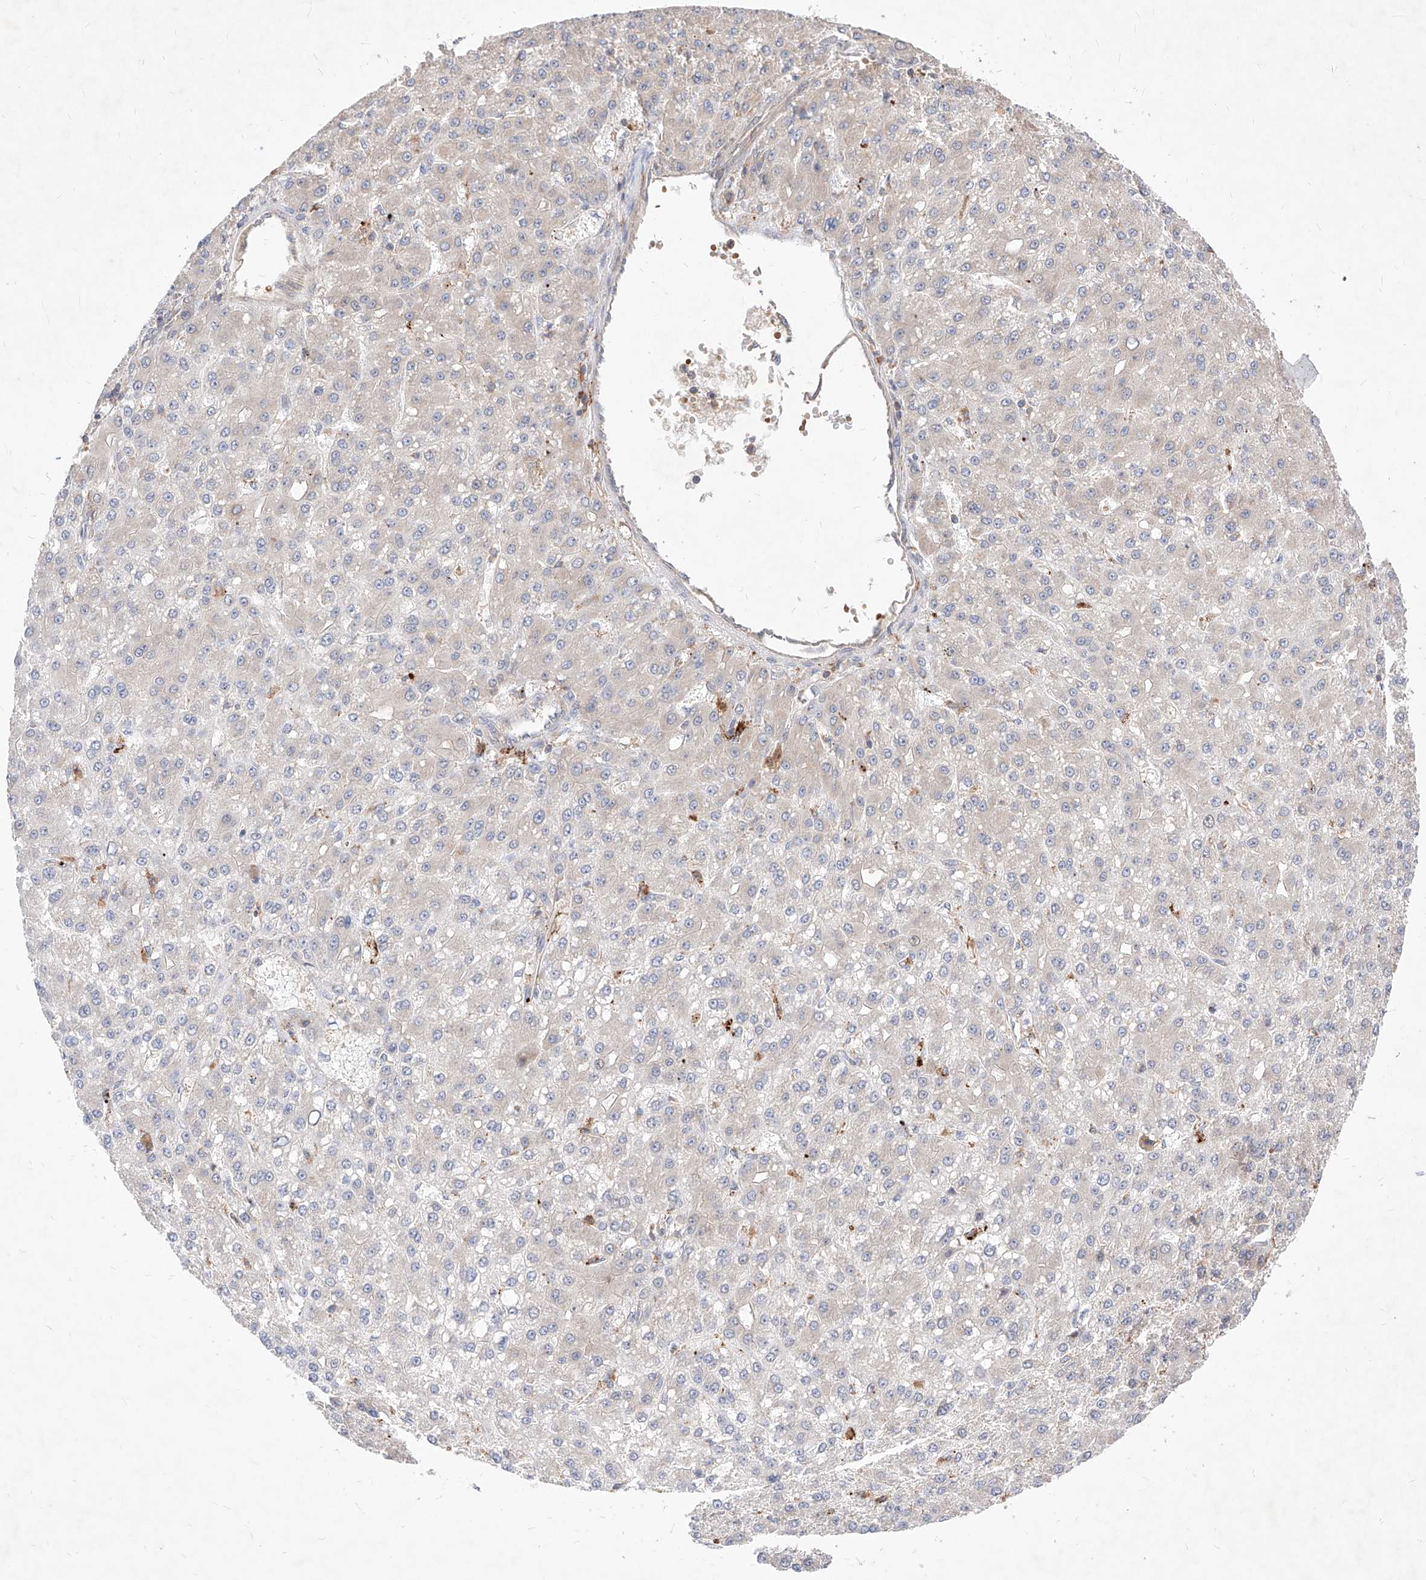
{"staining": {"intensity": "negative", "quantity": "none", "location": "none"}, "tissue": "liver cancer", "cell_type": "Tumor cells", "image_type": "cancer", "snomed": [{"axis": "morphology", "description": "Carcinoma, Hepatocellular, NOS"}, {"axis": "topography", "description": "Liver"}], "caption": "Immunohistochemistry (IHC) histopathology image of hepatocellular carcinoma (liver) stained for a protein (brown), which exhibits no positivity in tumor cells.", "gene": "TSNAX", "patient": {"sex": "male", "age": 67}}